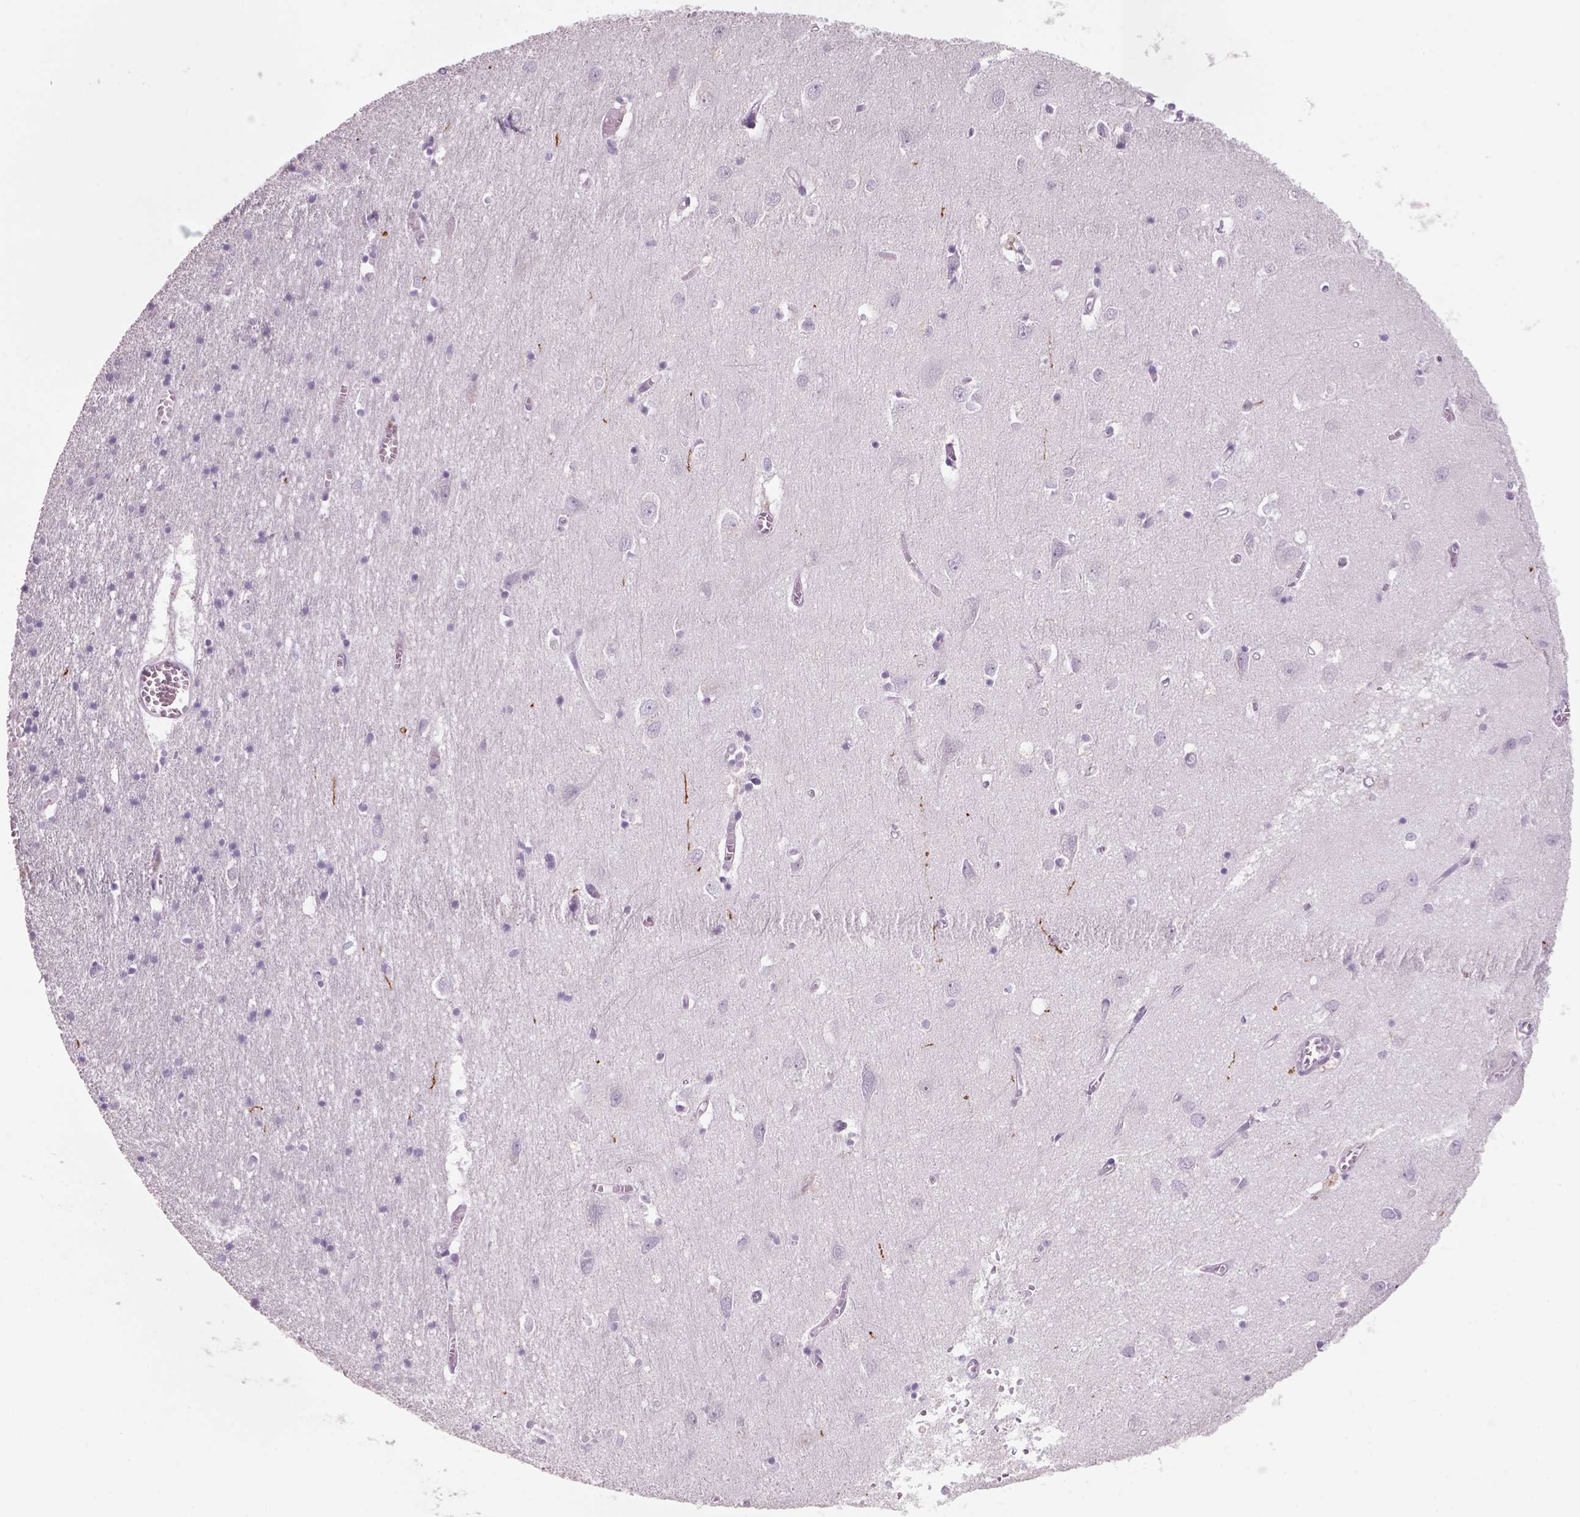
{"staining": {"intensity": "negative", "quantity": "none", "location": "none"}, "tissue": "cerebral cortex", "cell_type": "Endothelial cells", "image_type": "normal", "snomed": [{"axis": "morphology", "description": "Normal tissue, NOS"}, {"axis": "topography", "description": "Cerebral cortex"}], "caption": "Immunohistochemistry (IHC) photomicrograph of unremarkable cerebral cortex: human cerebral cortex stained with DAB (3,3'-diaminobenzidine) demonstrates no significant protein positivity in endothelial cells. Nuclei are stained in blue.", "gene": "SLC6A2", "patient": {"sex": "male", "age": 70}}